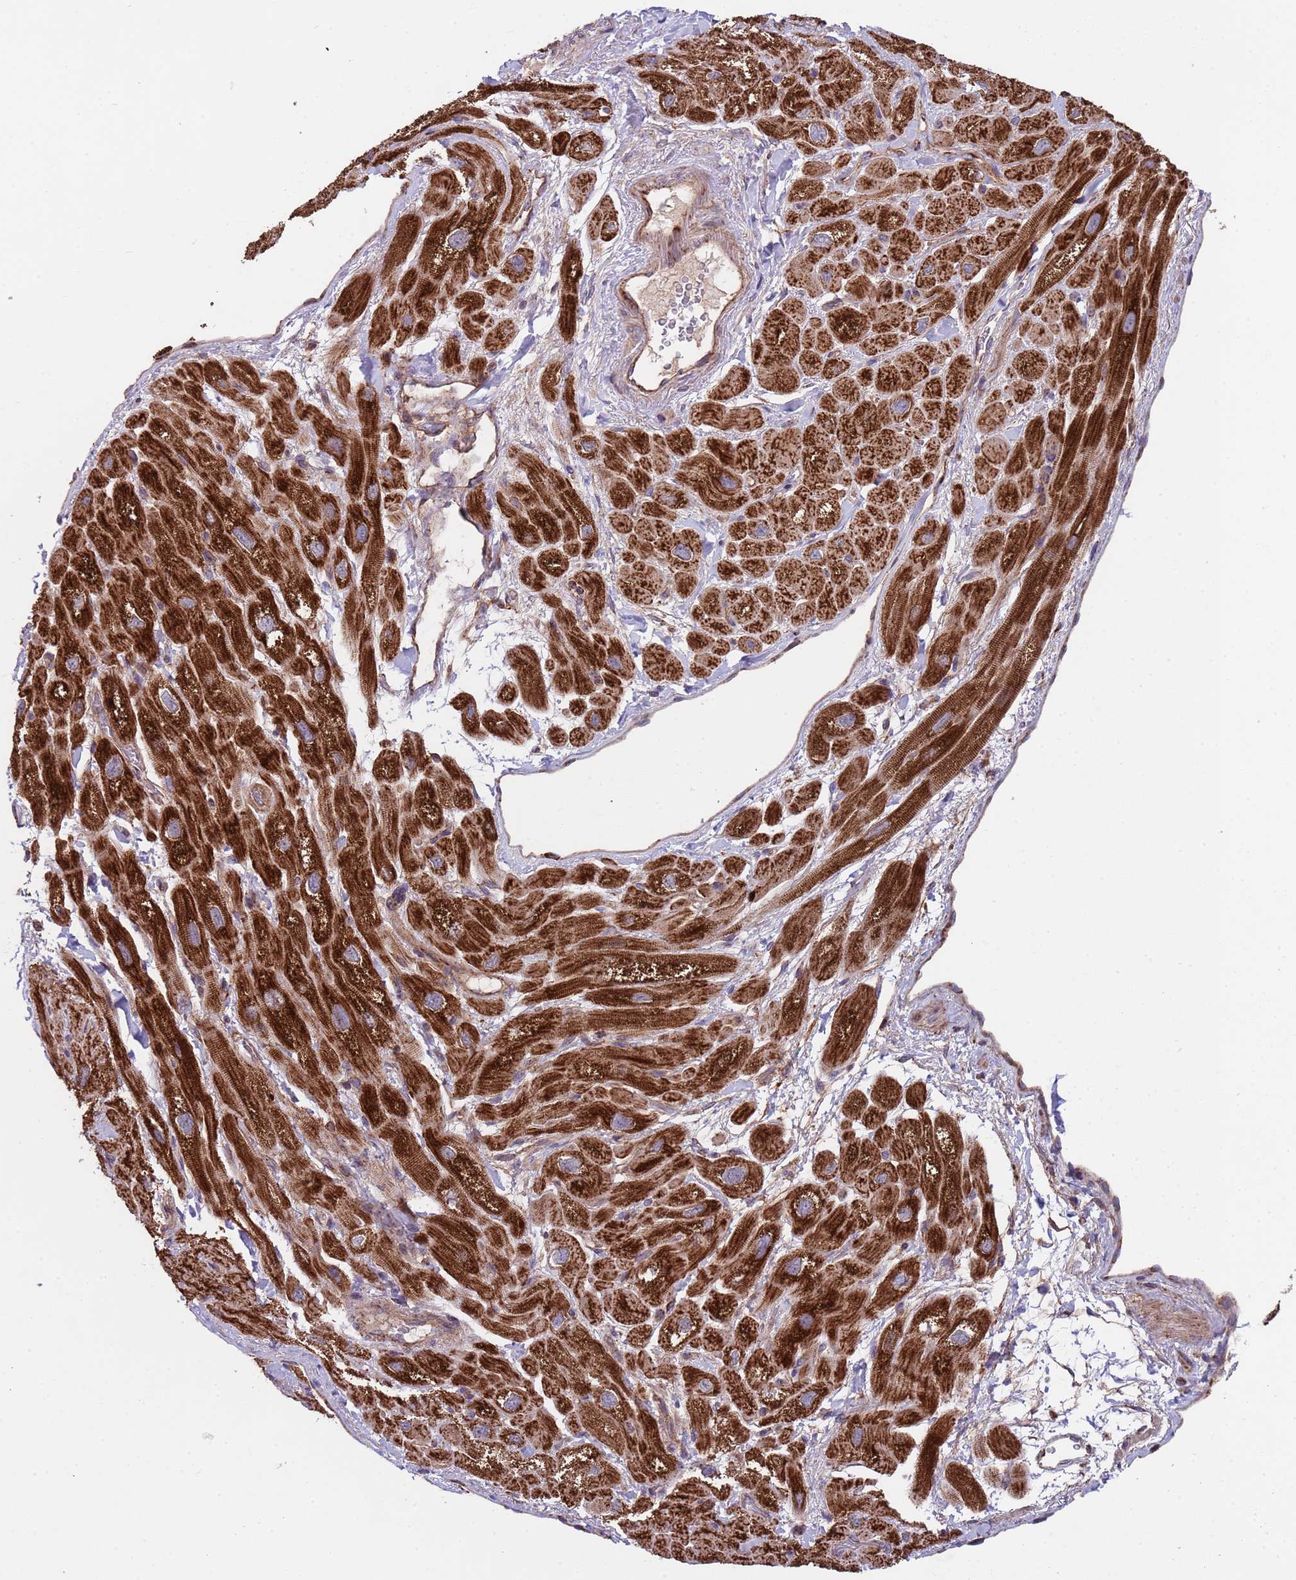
{"staining": {"intensity": "strong", "quantity": ">75%", "location": "cytoplasmic/membranous"}, "tissue": "heart muscle", "cell_type": "Cardiomyocytes", "image_type": "normal", "snomed": [{"axis": "morphology", "description": "Normal tissue, NOS"}, {"axis": "topography", "description": "Heart"}], "caption": "High-power microscopy captured an immunohistochemistry (IHC) micrograph of normal heart muscle, revealing strong cytoplasmic/membranous expression in approximately >75% of cardiomyocytes. (brown staining indicates protein expression, while blue staining denotes nuclei).", "gene": "ACAD8", "patient": {"sex": "male", "age": 65}}